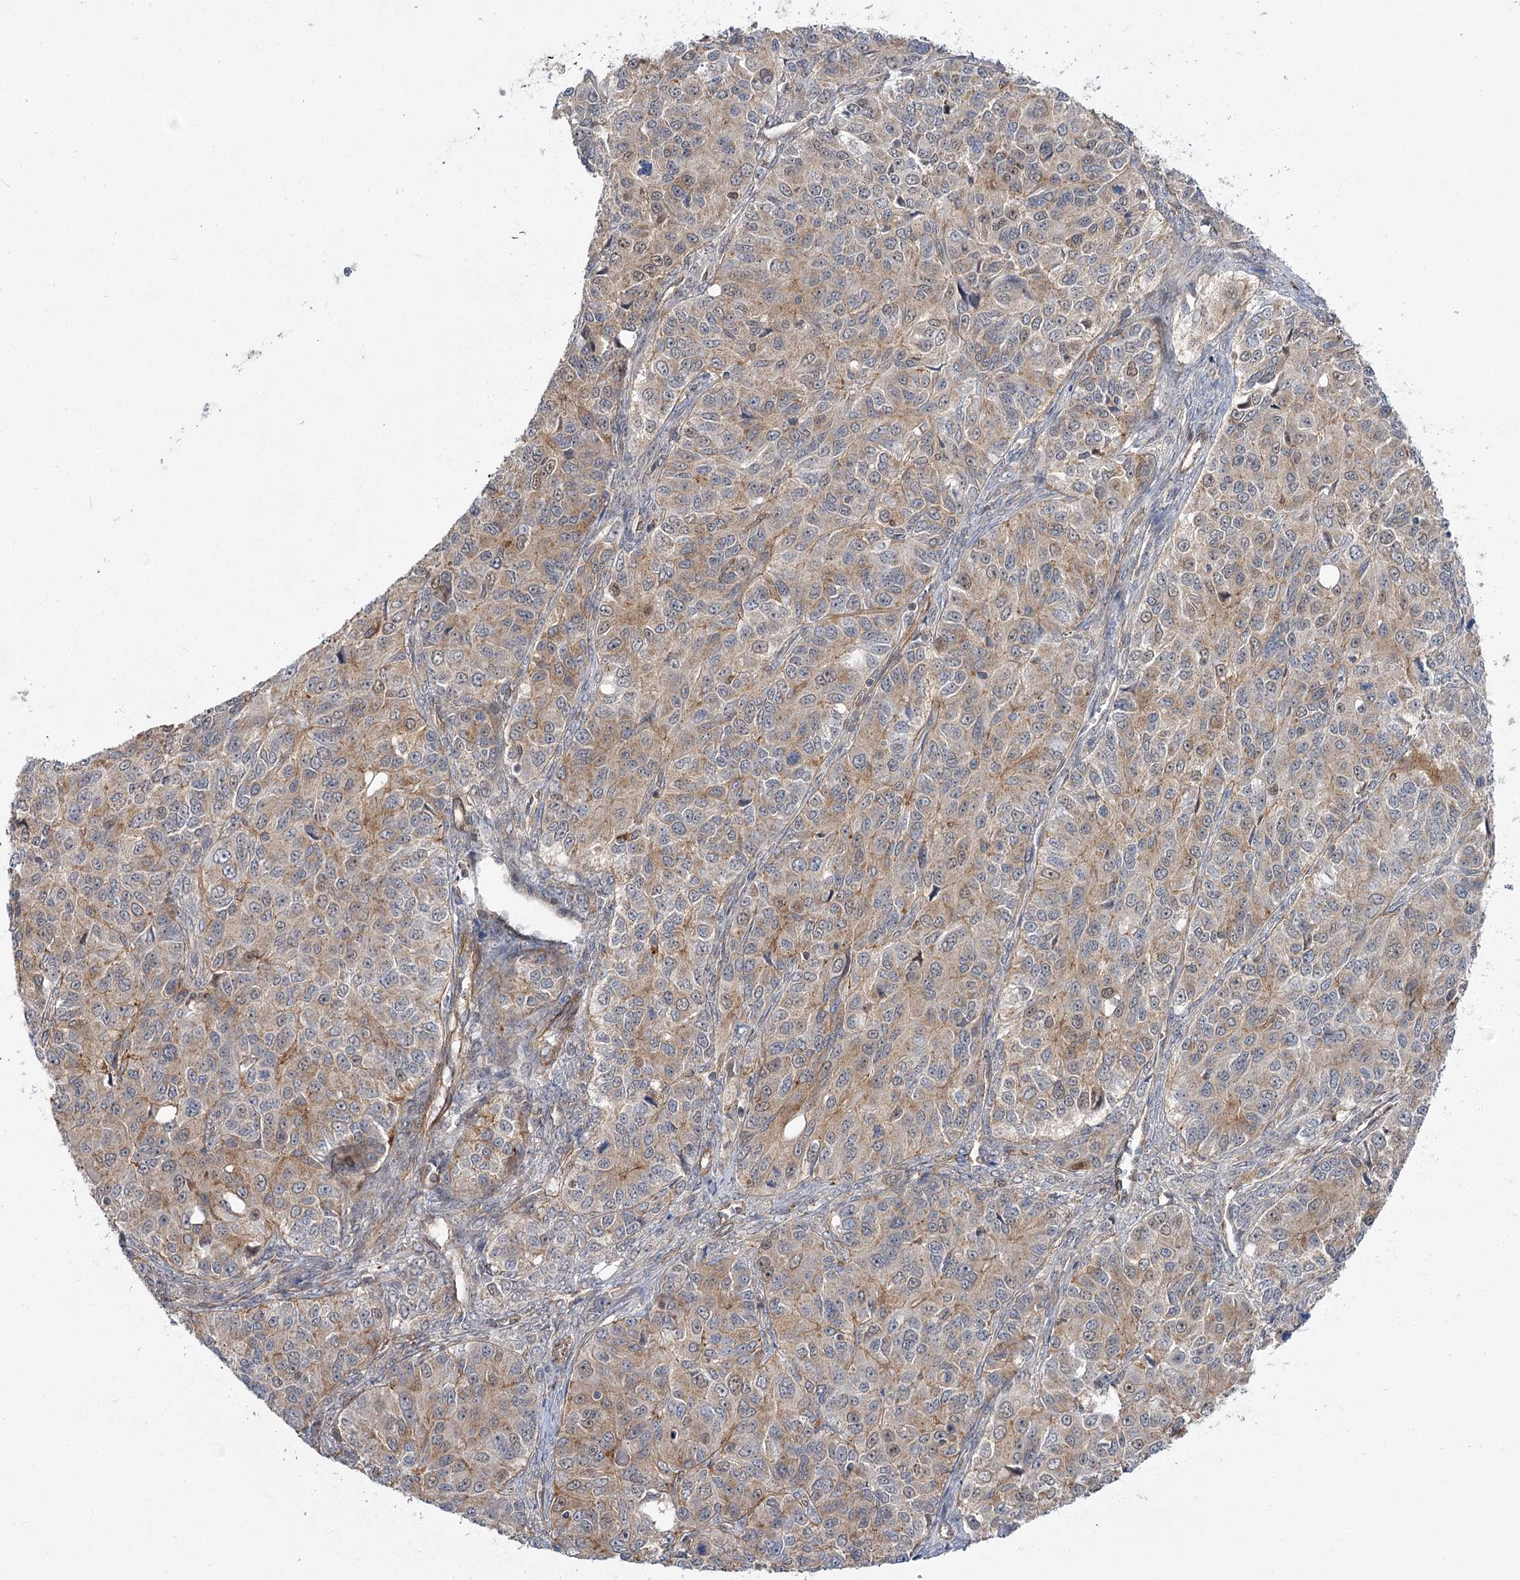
{"staining": {"intensity": "weak", "quantity": "25%-75%", "location": "cytoplasmic/membranous"}, "tissue": "ovarian cancer", "cell_type": "Tumor cells", "image_type": "cancer", "snomed": [{"axis": "morphology", "description": "Carcinoma, endometroid"}, {"axis": "topography", "description": "Ovary"}], "caption": "Protein expression analysis of ovarian cancer shows weak cytoplasmic/membranous positivity in approximately 25%-75% of tumor cells. (DAB IHC, brown staining for protein, blue staining for nuclei).", "gene": "SH3BP5L", "patient": {"sex": "female", "age": 51}}